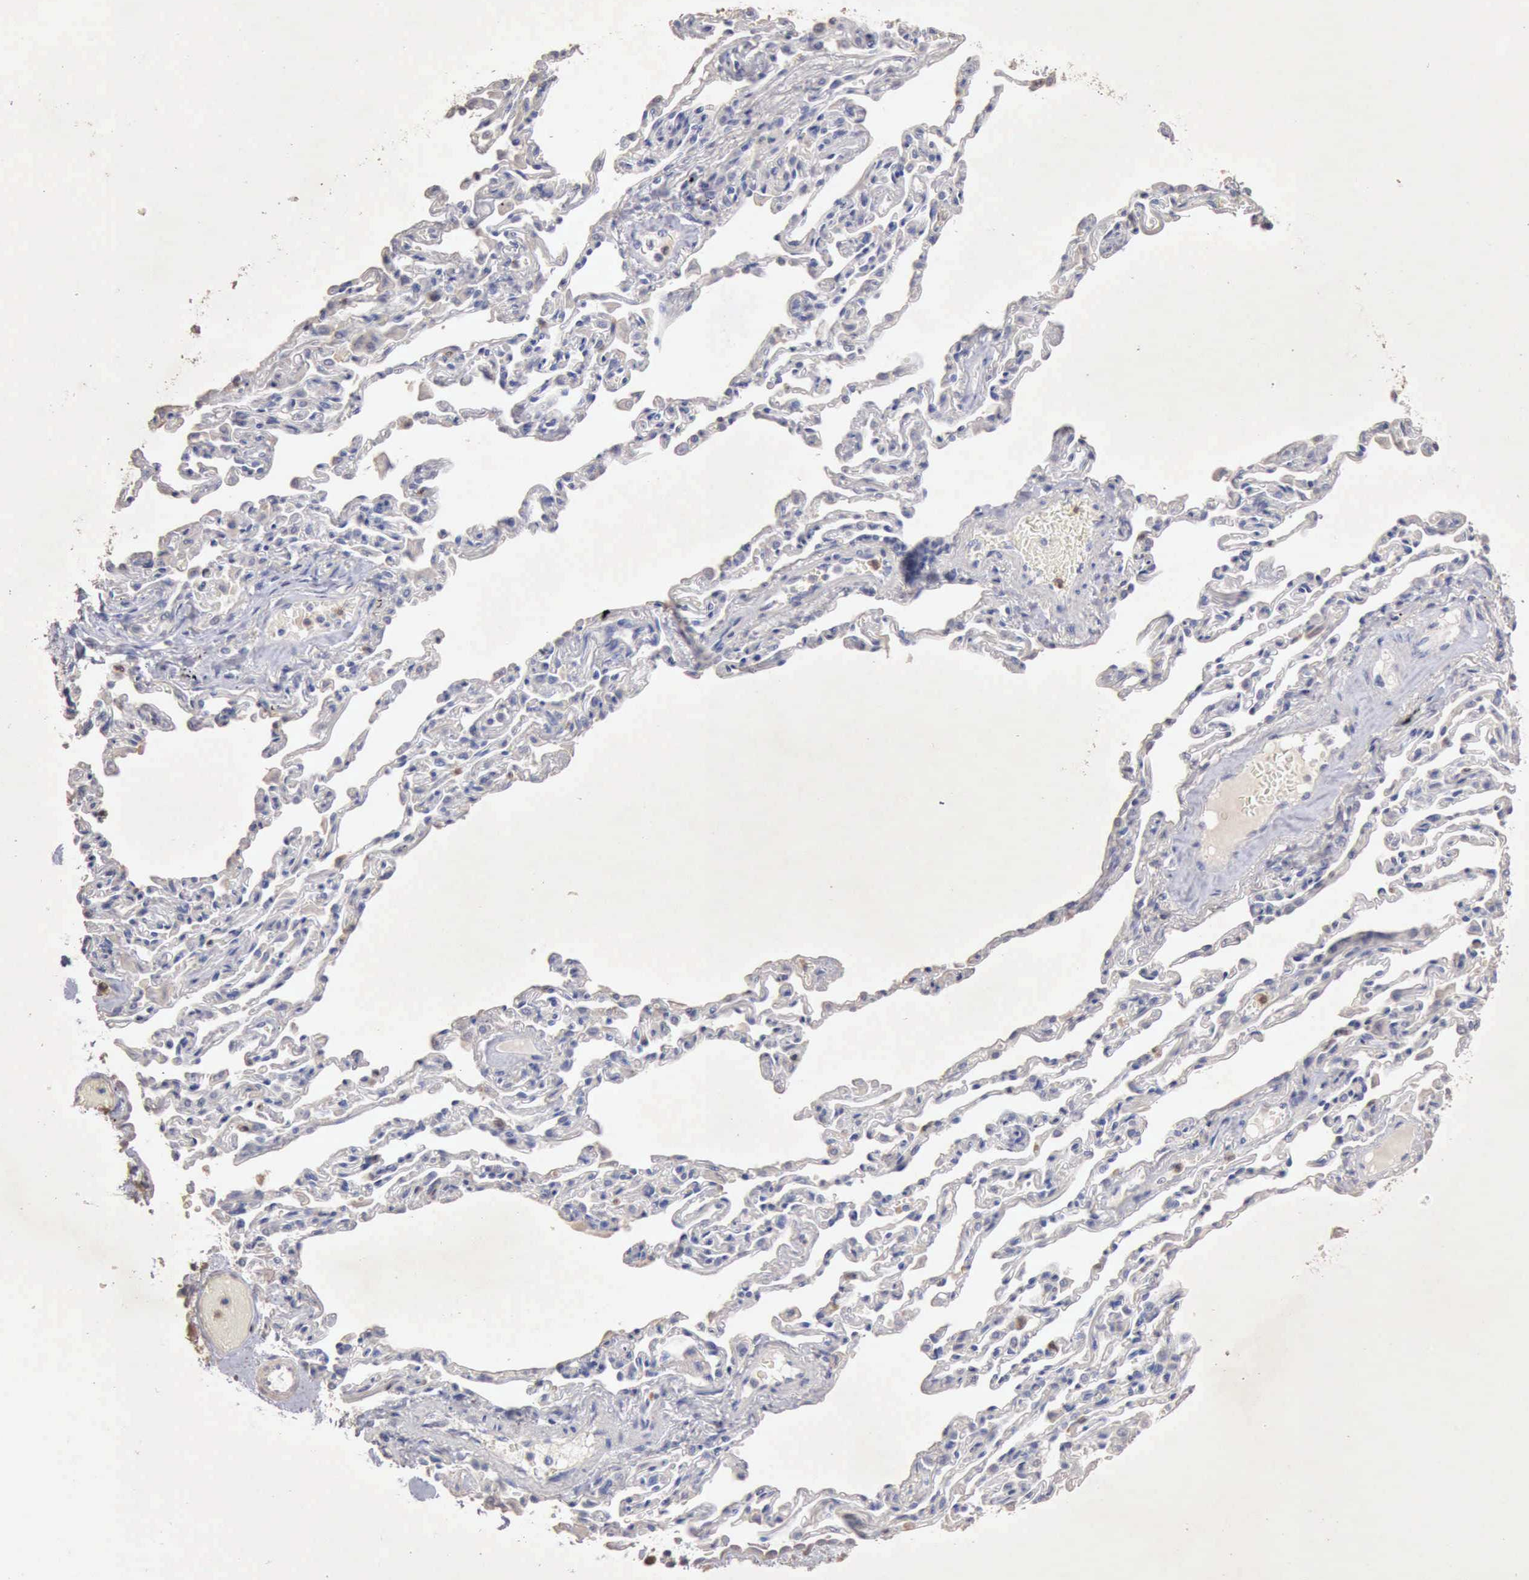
{"staining": {"intensity": "negative", "quantity": "none", "location": "none"}, "tissue": "bronchus", "cell_type": "Respiratory epithelial cells", "image_type": "normal", "snomed": [{"axis": "morphology", "description": "Normal tissue, NOS"}, {"axis": "topography", "description": "Cartilage tissue"}, {"axis": "topography", "description": "Bronchus"}, {"axis": "topography", "description": "Lung"}], "caption": "DAB immunohistochemical staining of benign human bronchus reveals no significant staining in respiratory epithelial cells.", "gene": "KRT6B", "patient": {"sex": "male", "age": 64}}